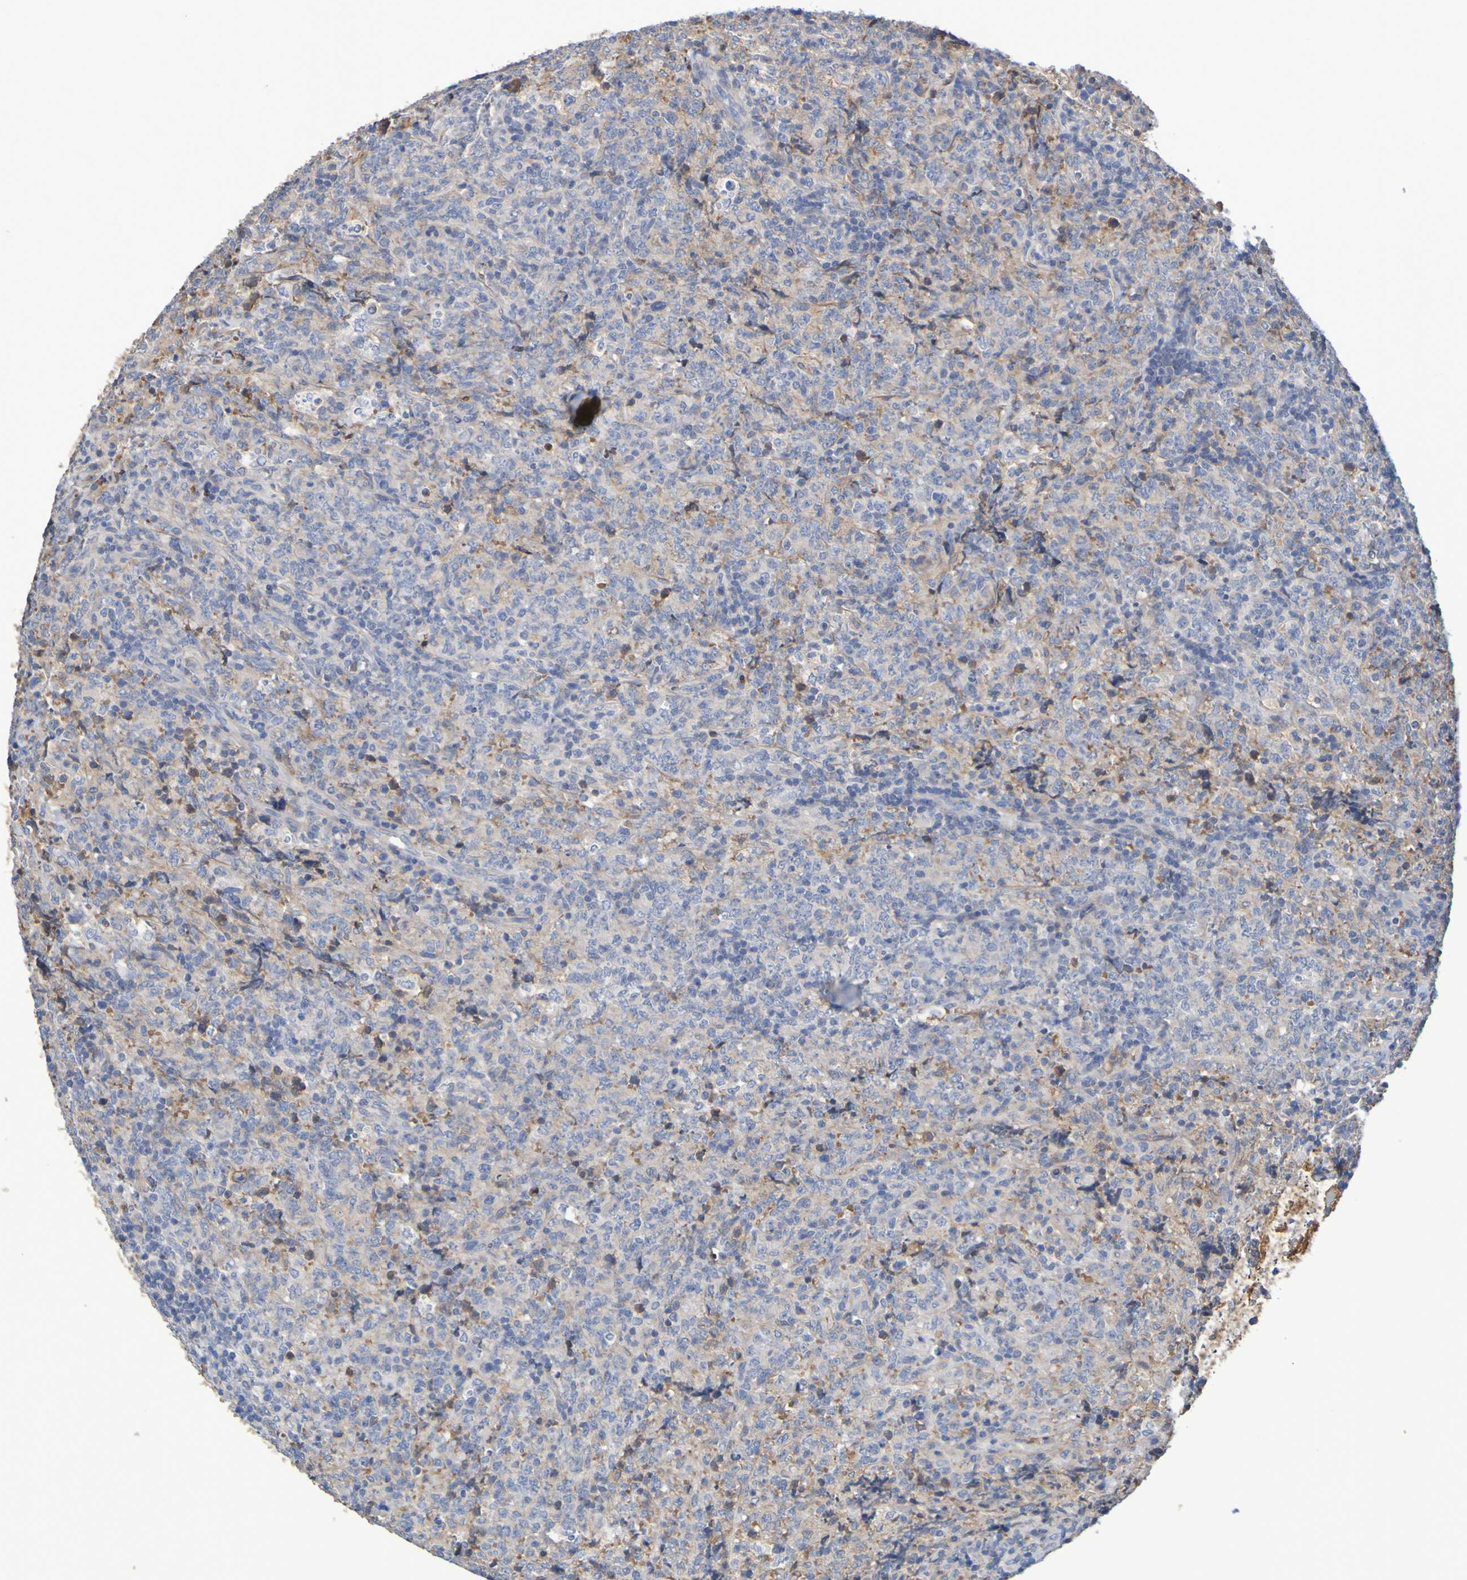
{"staining": {"intensity": "weak", "quantity": "25%-75%", "location": "cytoplasmic/membranous"}, "tissue": "lymphoma", "cell_type": "Tumor cells", "image_type": "cancer", "snomed": [{"axis": "morphology", "description": "Malignant lymphoma, non-Hodgkin's type, High grade"}, {"axis": "topography", "description": "Tonsil"}], "caption": "Protein expression analysis of human lymphoma reveals weak cytoplasmic/membranous staining in about 25%-75% of tumor cells.", "gene": "GAB3", "patient": {"sex": "female", "age": 36}}